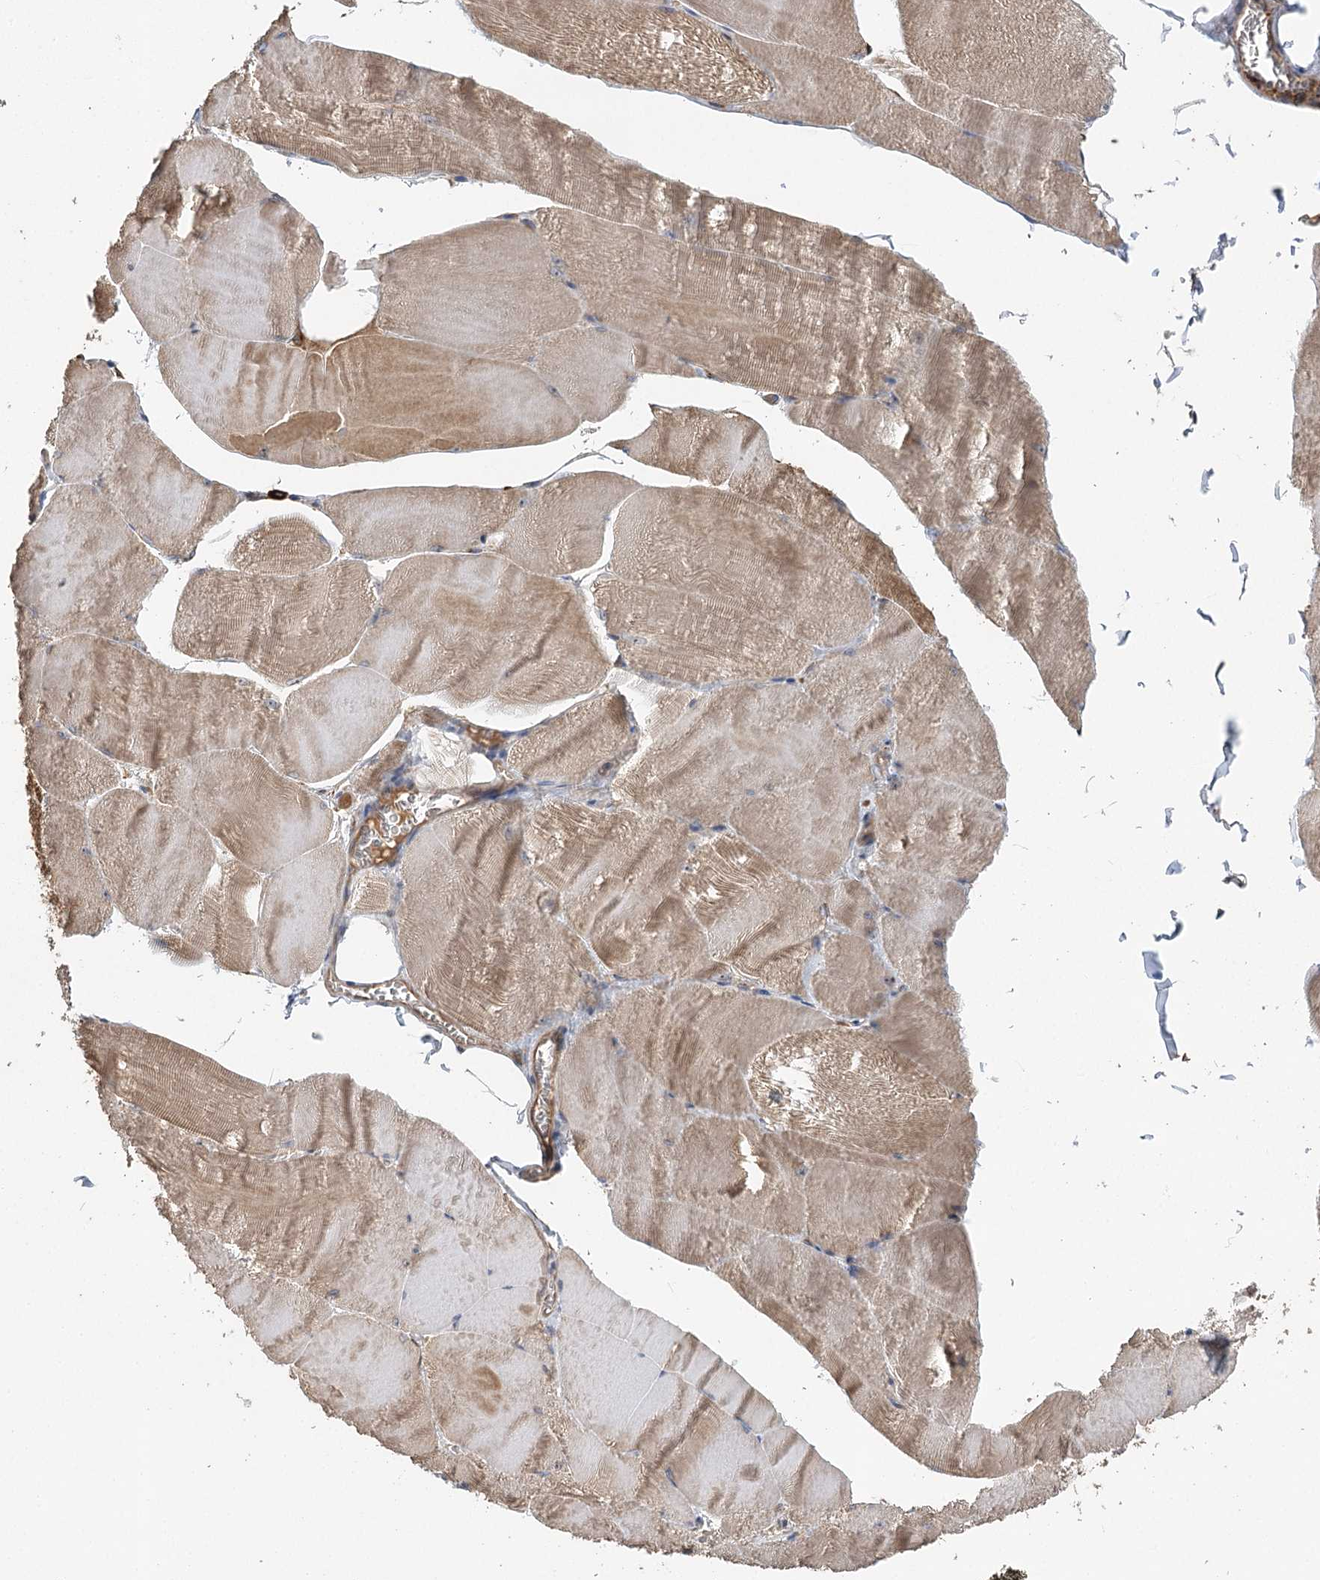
{"staining": {"intensity": "moderate", "quantity": ">75%", "location": "cytoplasmic/membranous"}, "tissue": "skeletal muscle", "cell_type": "Myocytes", "image_type": "normal", "snomed": [{"axis": "morphology", "description": "Normal tissue, NOS"}, {"axis": "morphology", "description": "Basal cell carcinoma"}, {"axis": "topography", "description": "Skeletal muscle"}], "caption": "Immunohistochemical staining of benign human skeletal muscle reveals moderate cytoplasmic/membranous protein positivity in approximately >75% of myocytes. (Brightfield microscopy of DAB IHC at high magnification).", "gene": "RWDD4", "patient": {"sex": "female", "age": 64}}